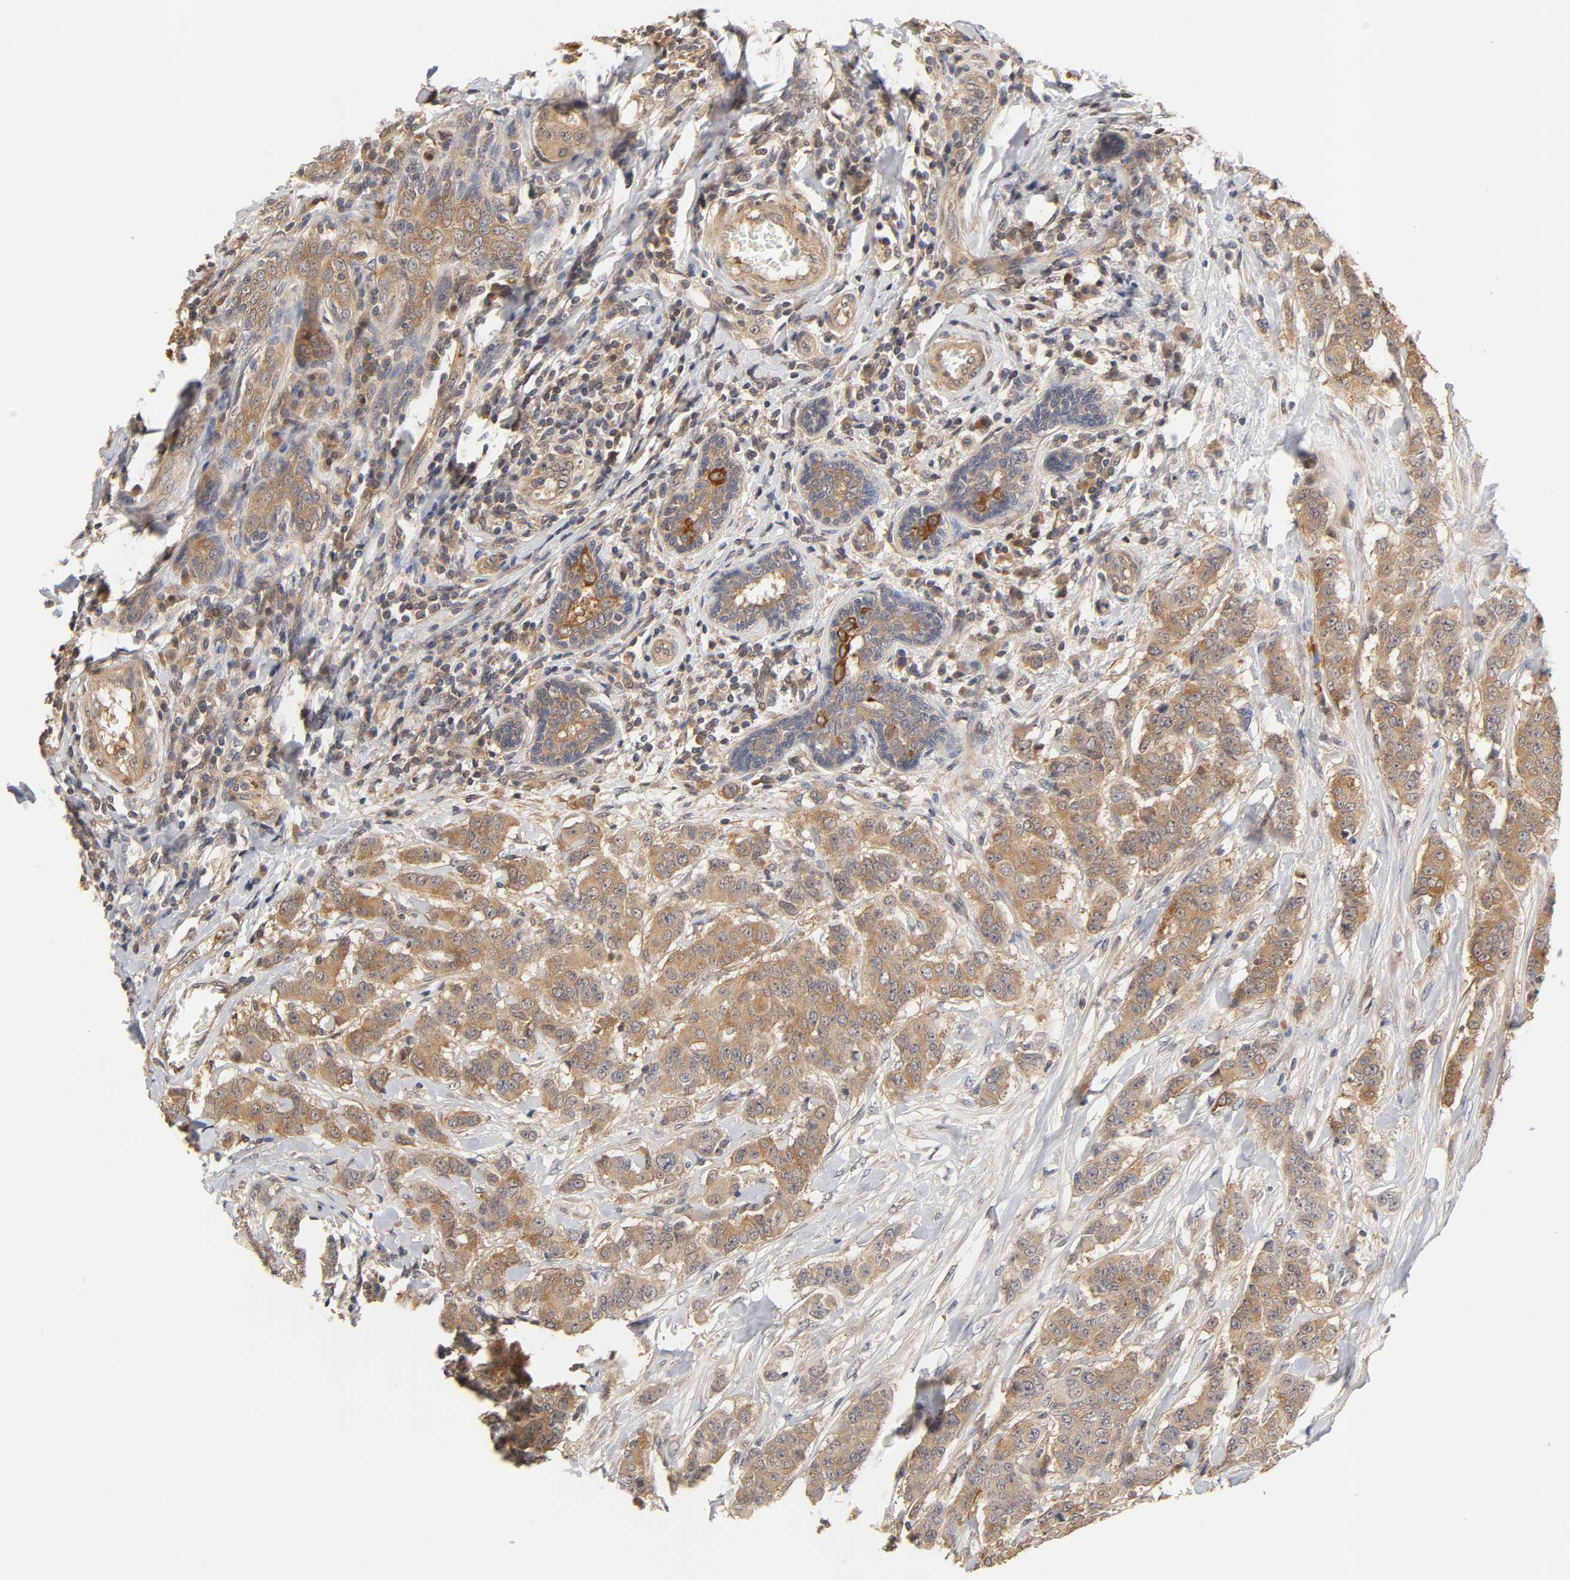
{"staining": {"intensity": "moderate", "quantity": ">75%", "location": "cytoplasmic/membranous"}, "tissue": "breast cancer", "cell_type": "Tumor cells", "image_type": "cancer", "snomed": [{"axis": "morphology", "description": "Duct carcinoma"}, {"axis": "topography", "description": "Breast"}], "caption": "Human invasive ductal carcinoma (breast) stained for a protein (brown) exhibits moderate cytoplasmic/membranous positive positivity in approximately >75% of tumor cells.", "gene": "PDE5A", "patient": {"sex": "female", "age": 40}}